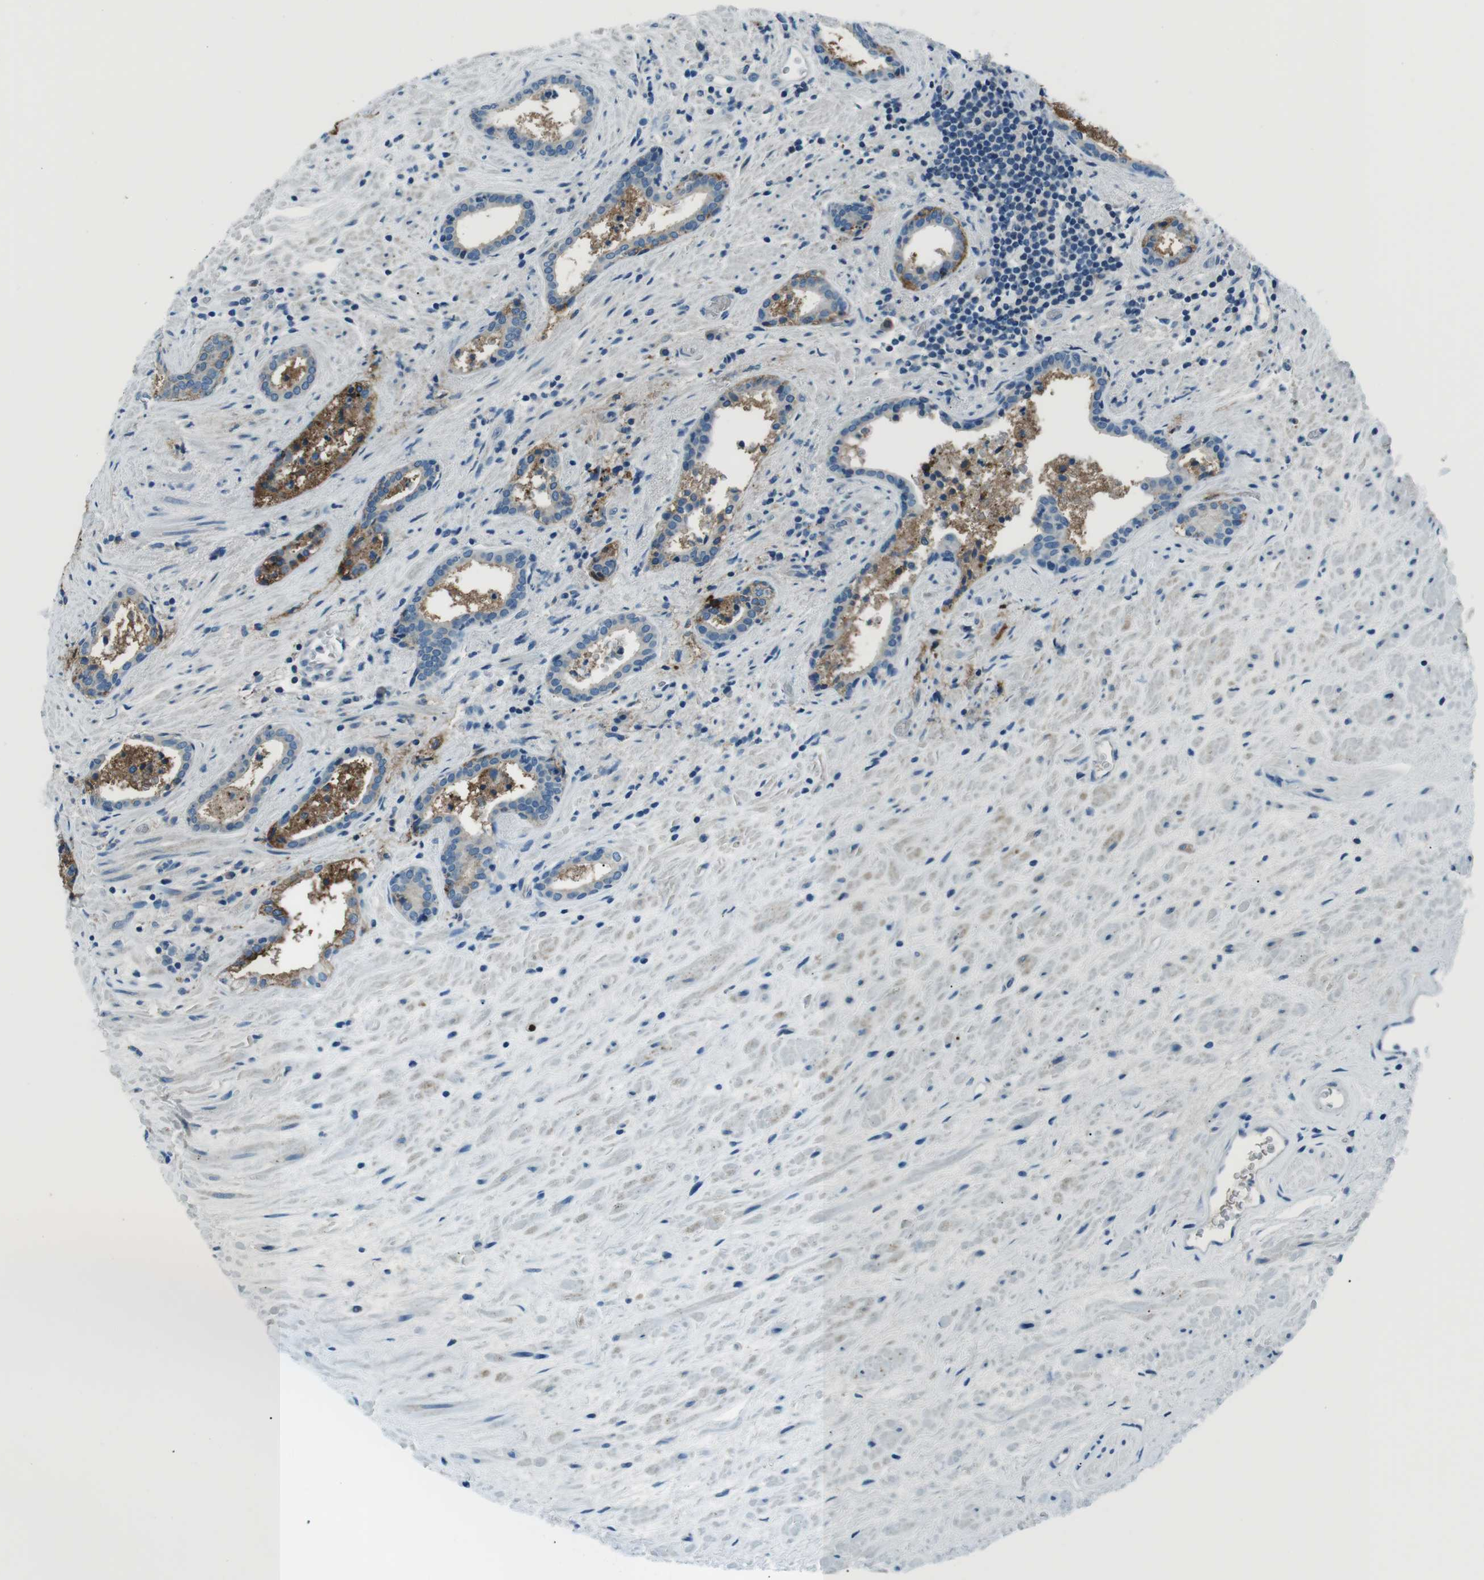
{"staining": {"intensity": "negative", "quantity": "none", "location": "none"}, "tissue": "prostate cancer", "cell_type": "Tumor cells", "image_type": "cancer", "snomed": [{"axis": "morphology", "description": "Adenocarcinoma, High grade"}, {"axis": "topography", "description": "Prostate"}], "caption": "Prostate high-grade adenocarcinoma was stained to show a protein in brown. There is no significant expression in tumor cells.", "gene": "ST6GAL1", "patient": {"sex": "male", "age": 71}}